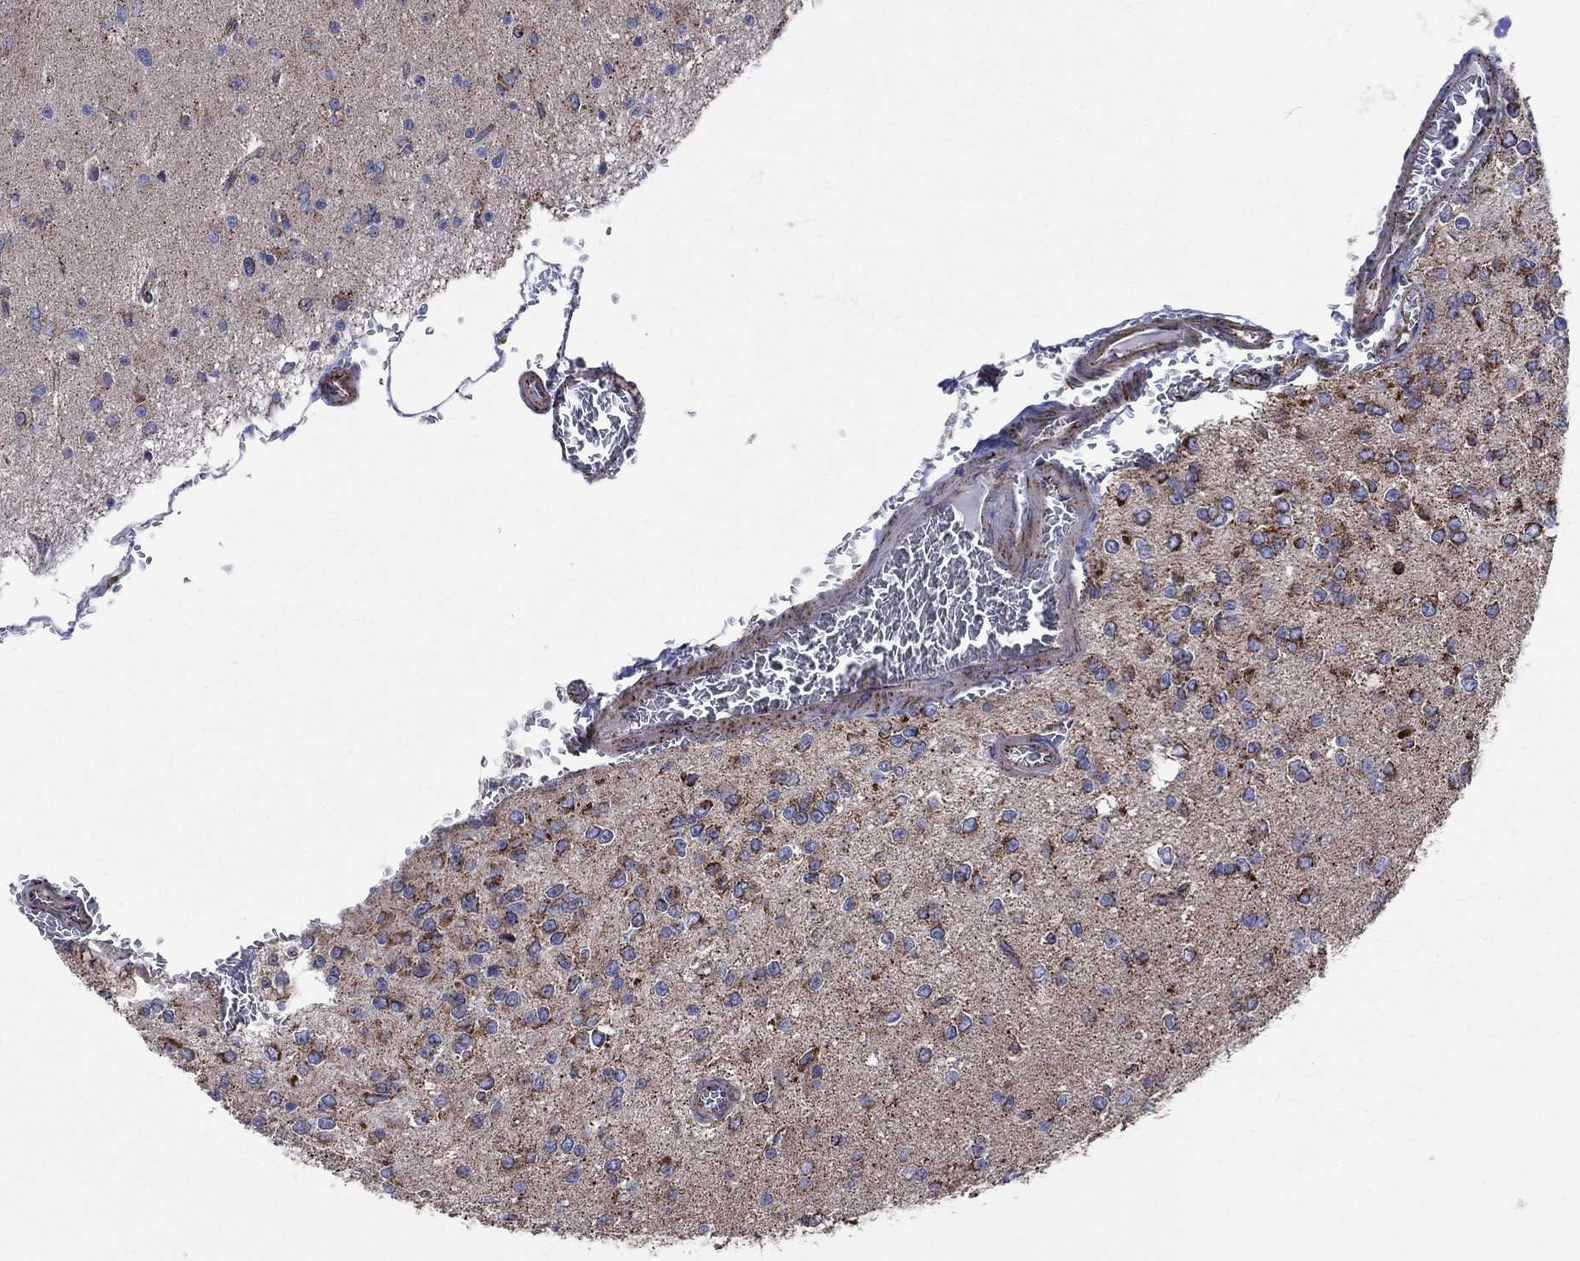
{"staining": {"intensity": "strong", "quantity": ">75%", "location": "cytoplasmic/membranous"}, "tissue": "glioma", "cell_type": "Tumor cells", "image_type": "cancer", "snomed": [{"axis": "morphology", "description": "Glioma, malignant, Low grade"}, {"axis": "topography", "description": "Brain"}], "caption": "Immunohistochemistry (IHC) (DAB (3,3'-diaminobenzidine)) staining of glioma reveals strong cytoplasmic/membranous protein expression in approximately >75% of tumor cells.", "gene": "ANKRD37", "patient": {"sex": "female", "age": 45}}